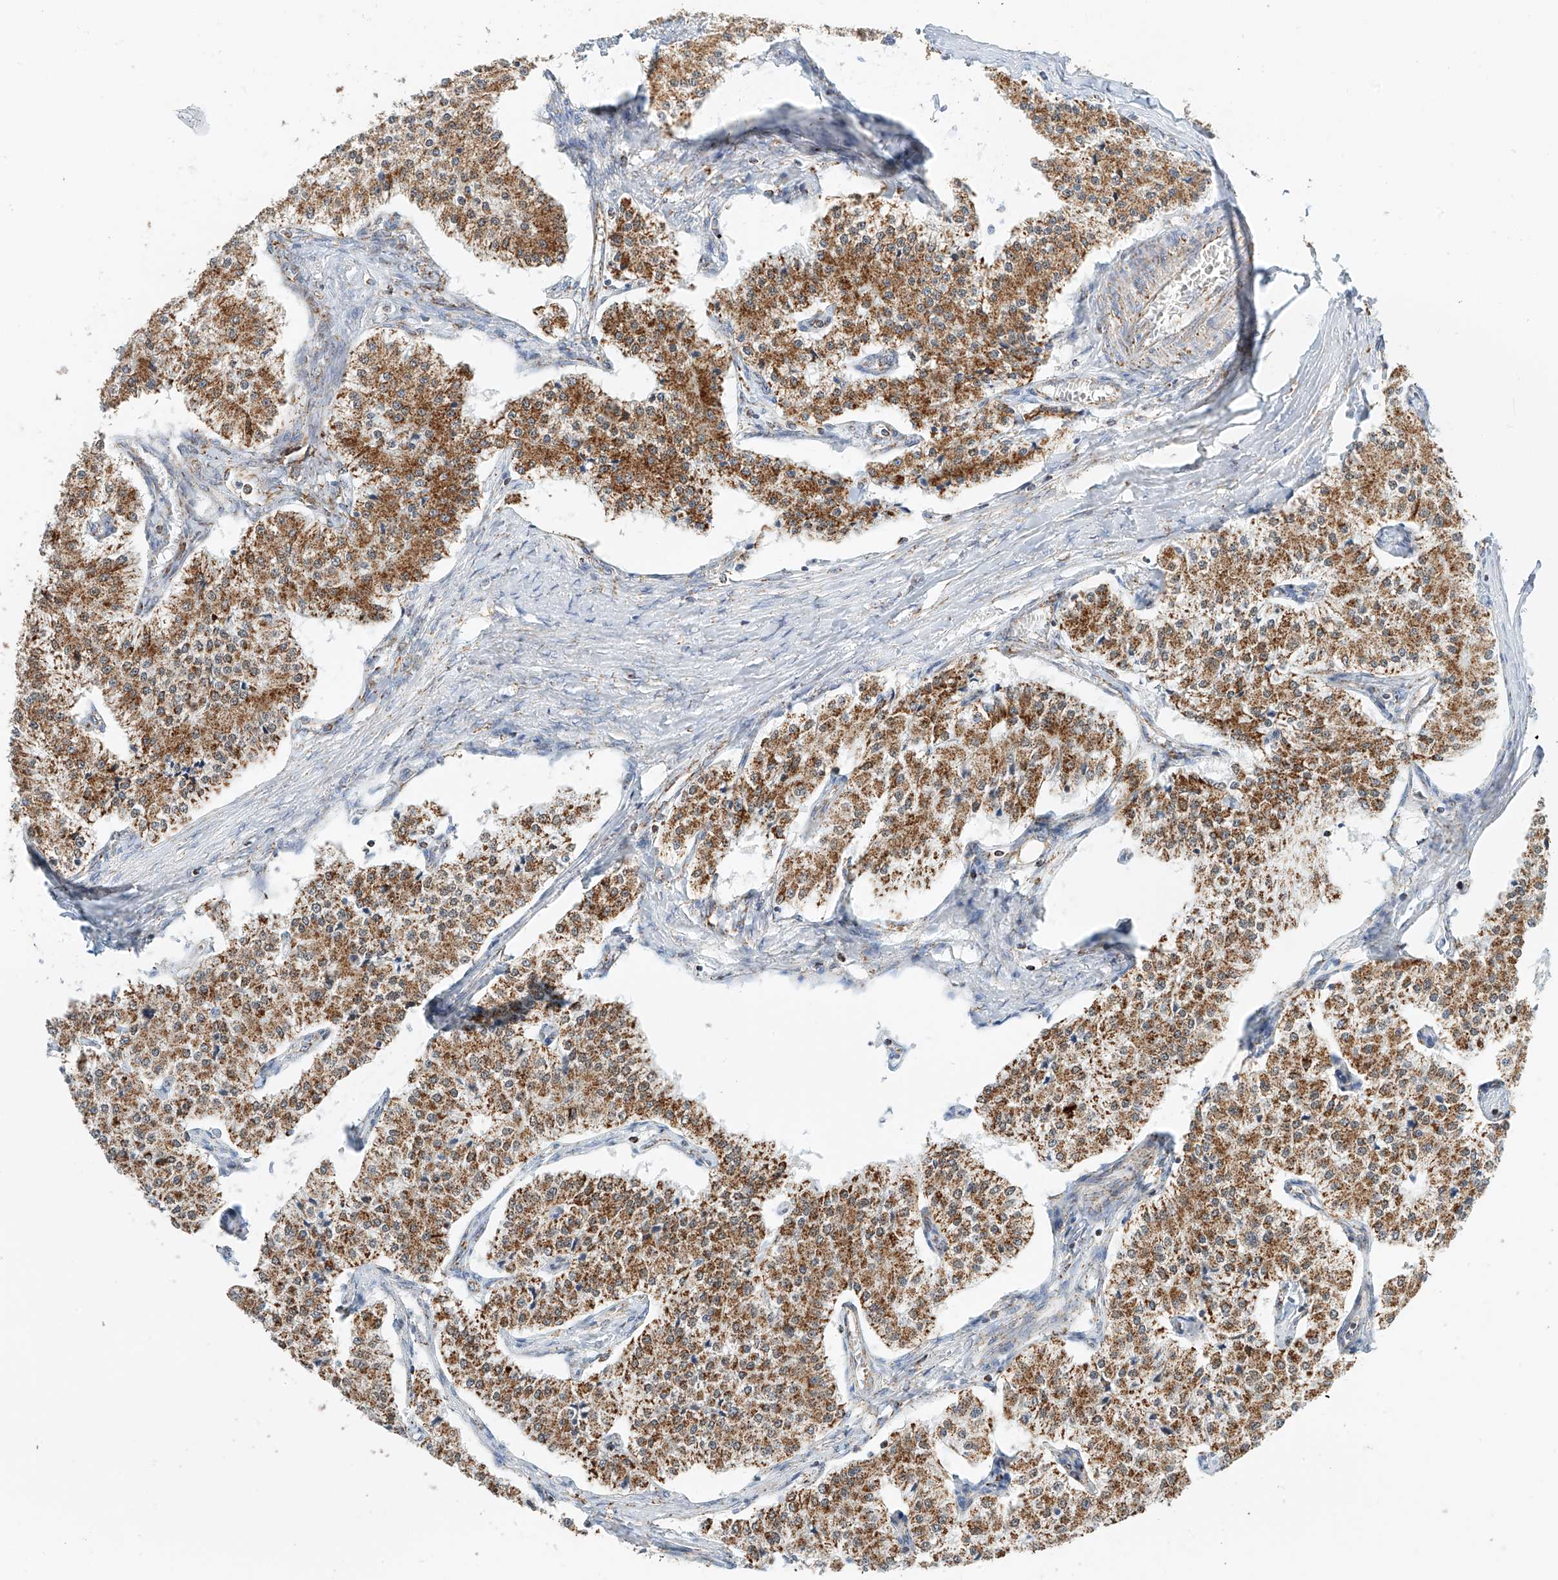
{"staining": {"intensity": "moderate", "quantity": ">75%", "location": "cytoplasmic/membranous"}, "tissue": "carcinoid", "cell_type": "Tumor cells", "image_type": "cancer", "snomed": [{"axis": "morphology", "description": "Carcinoid, malignant, NOS"}, {"axis": "topography", "description": "Colon"}], "caption": "There is medium levels of moderate cytoplasmic/membranous positivity in tumor cells of carcinoid, as demonstrated by immunohistochemical staining (brown color).", "gene": "PPA2", "patient": {"sex": "female", "age": 52}}